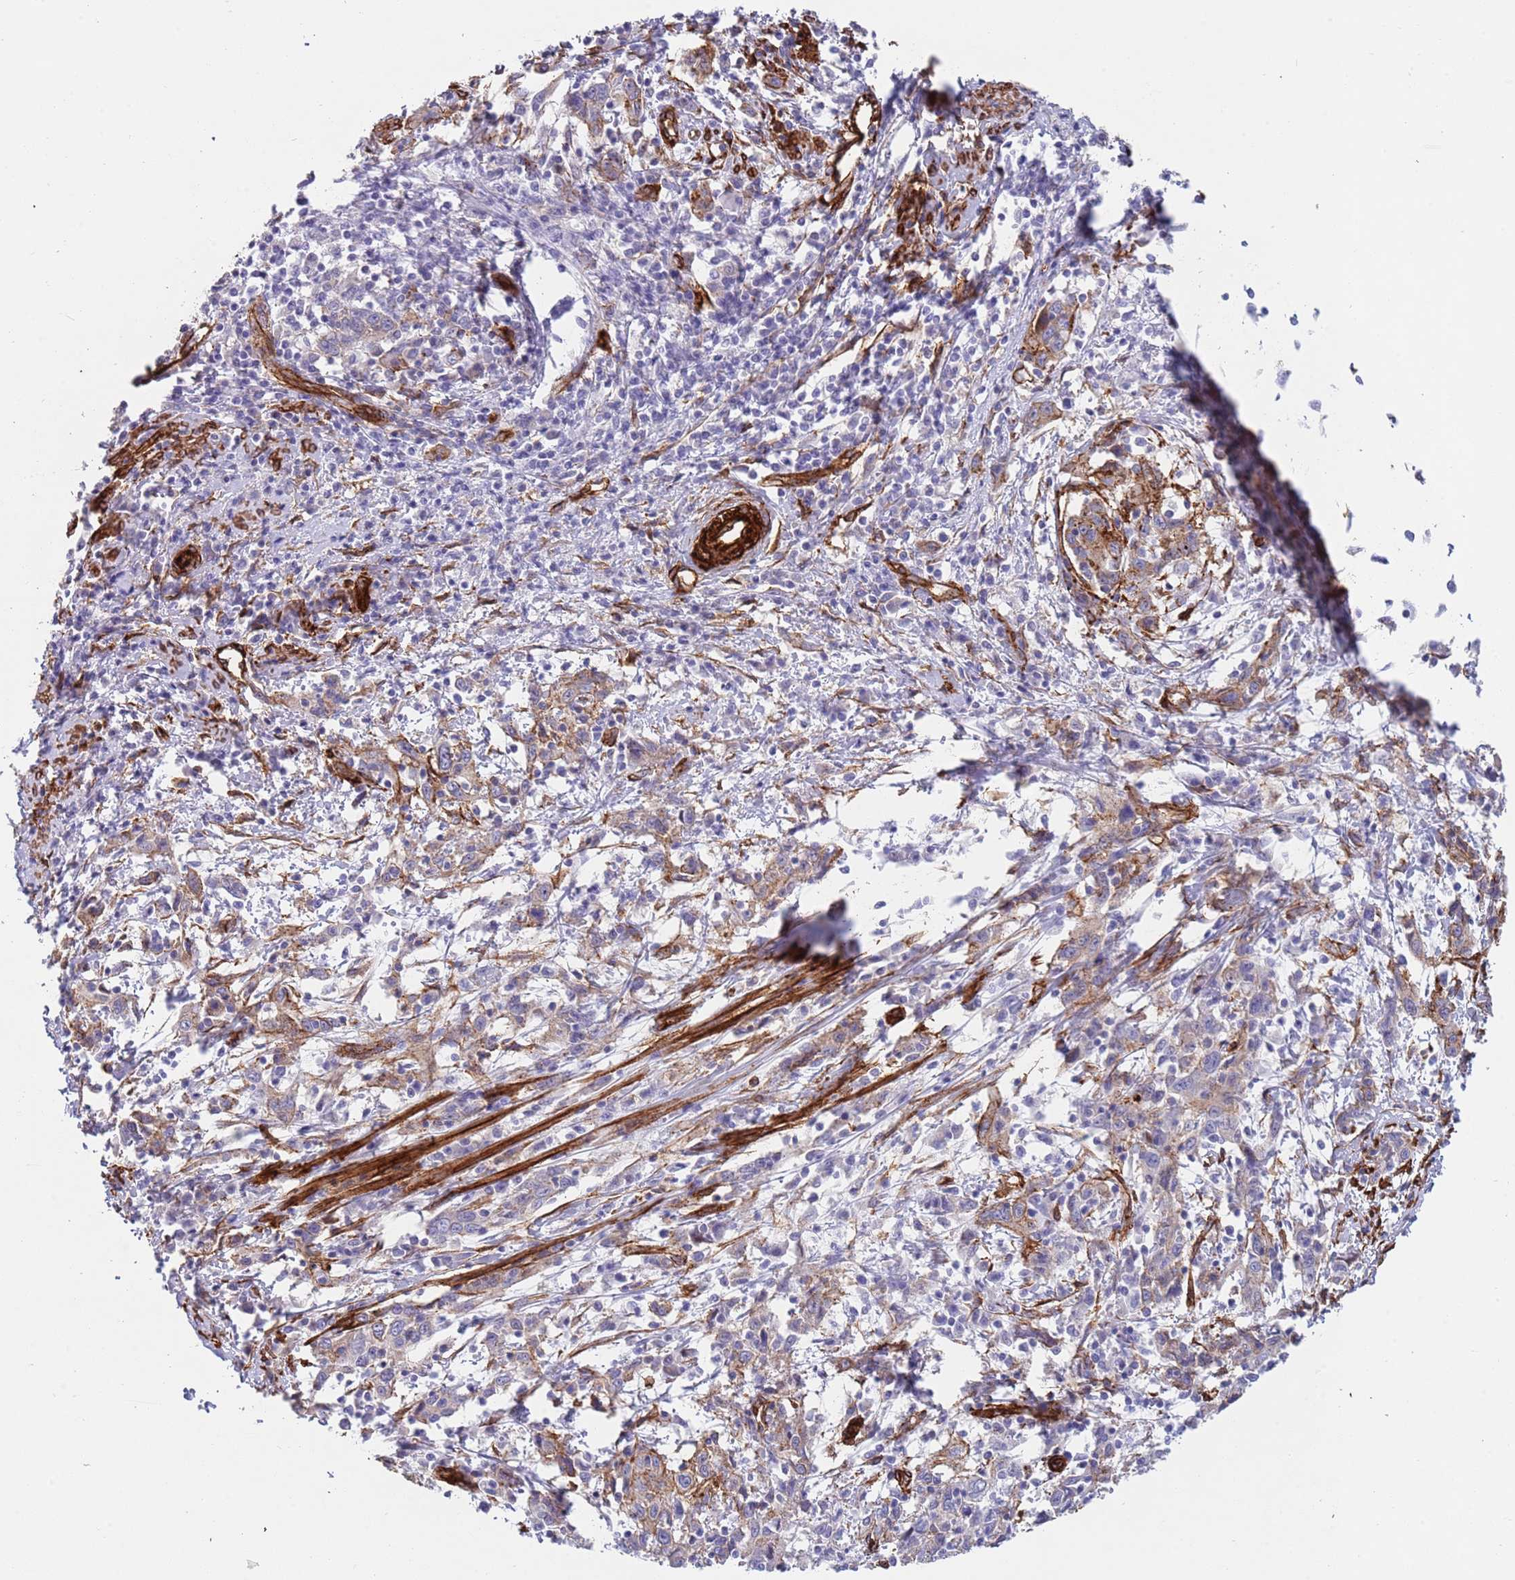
{"staining": {"intensity": "moderate", "quantity": "<25%", "location": "cytoplasmic/membranous"}, "tissue": "cervical cancer", "cell_type": "Tumor cells", "image_type": "cancer", "snomed": [{"axis": "morphology", "description": "Squamous cell carcinoma, NOS"}, {"axis": "topography", "description": "Cervix"}], "caption": "Tumor cells reveal moderate cytoplasmic/membranous staining in about <25% of cells in cervical squamous cell carcinoma. The staining was performed using DAB (3,3'-diaminobenzidine), with brown indicating positive protein expression. Nuclei are stained blue with hematoxylin.", "gene": "CAV2", "patient": {"sex": "female", "age": 46}}